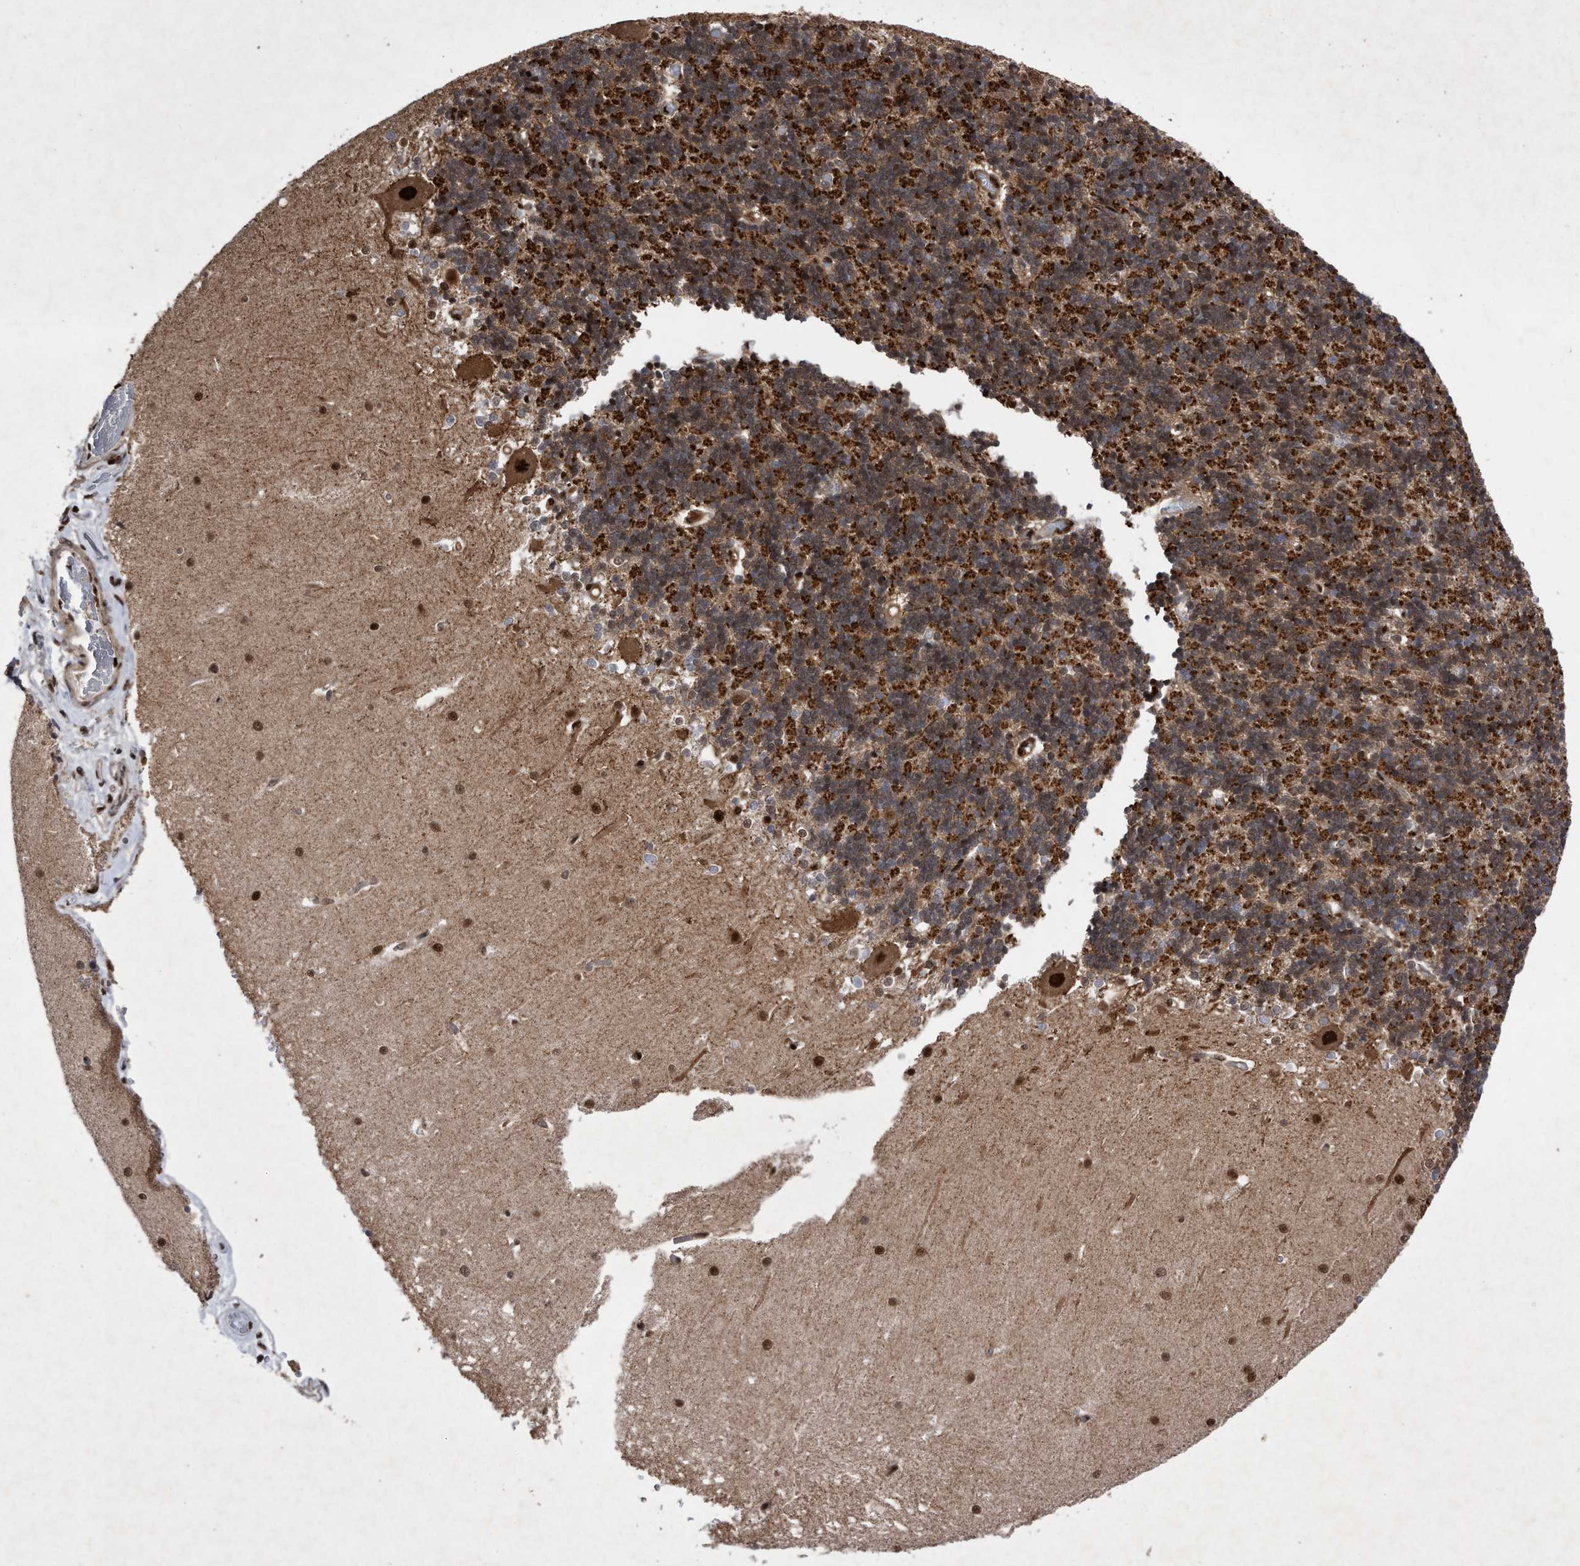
{"staining": {"intensity": "moderate", "quantity": "<25%", "location": "cytoplasmic/membranous,nuclear"}, "tissue": "cerebellum", "cell_type": "Cells in granular layer", "image_type": "normal", "snomed": [{"axis": "morphology", "description": "Normal tissue, NOS"}, {"axis": "topography", "description": "Cerebellum"}], "caption": "A brown stain highlights moderate cytoplasmic/membranous,nuclear expression of a protein in cells in granular layer of benign human cerebellum. The staining was performed using DAB, with brown indicating positive protein expression. Nuclei are stained blue with hematoxylin.", "gene": "RAD23B", "patient": {"sex": "male", "age": 37}}